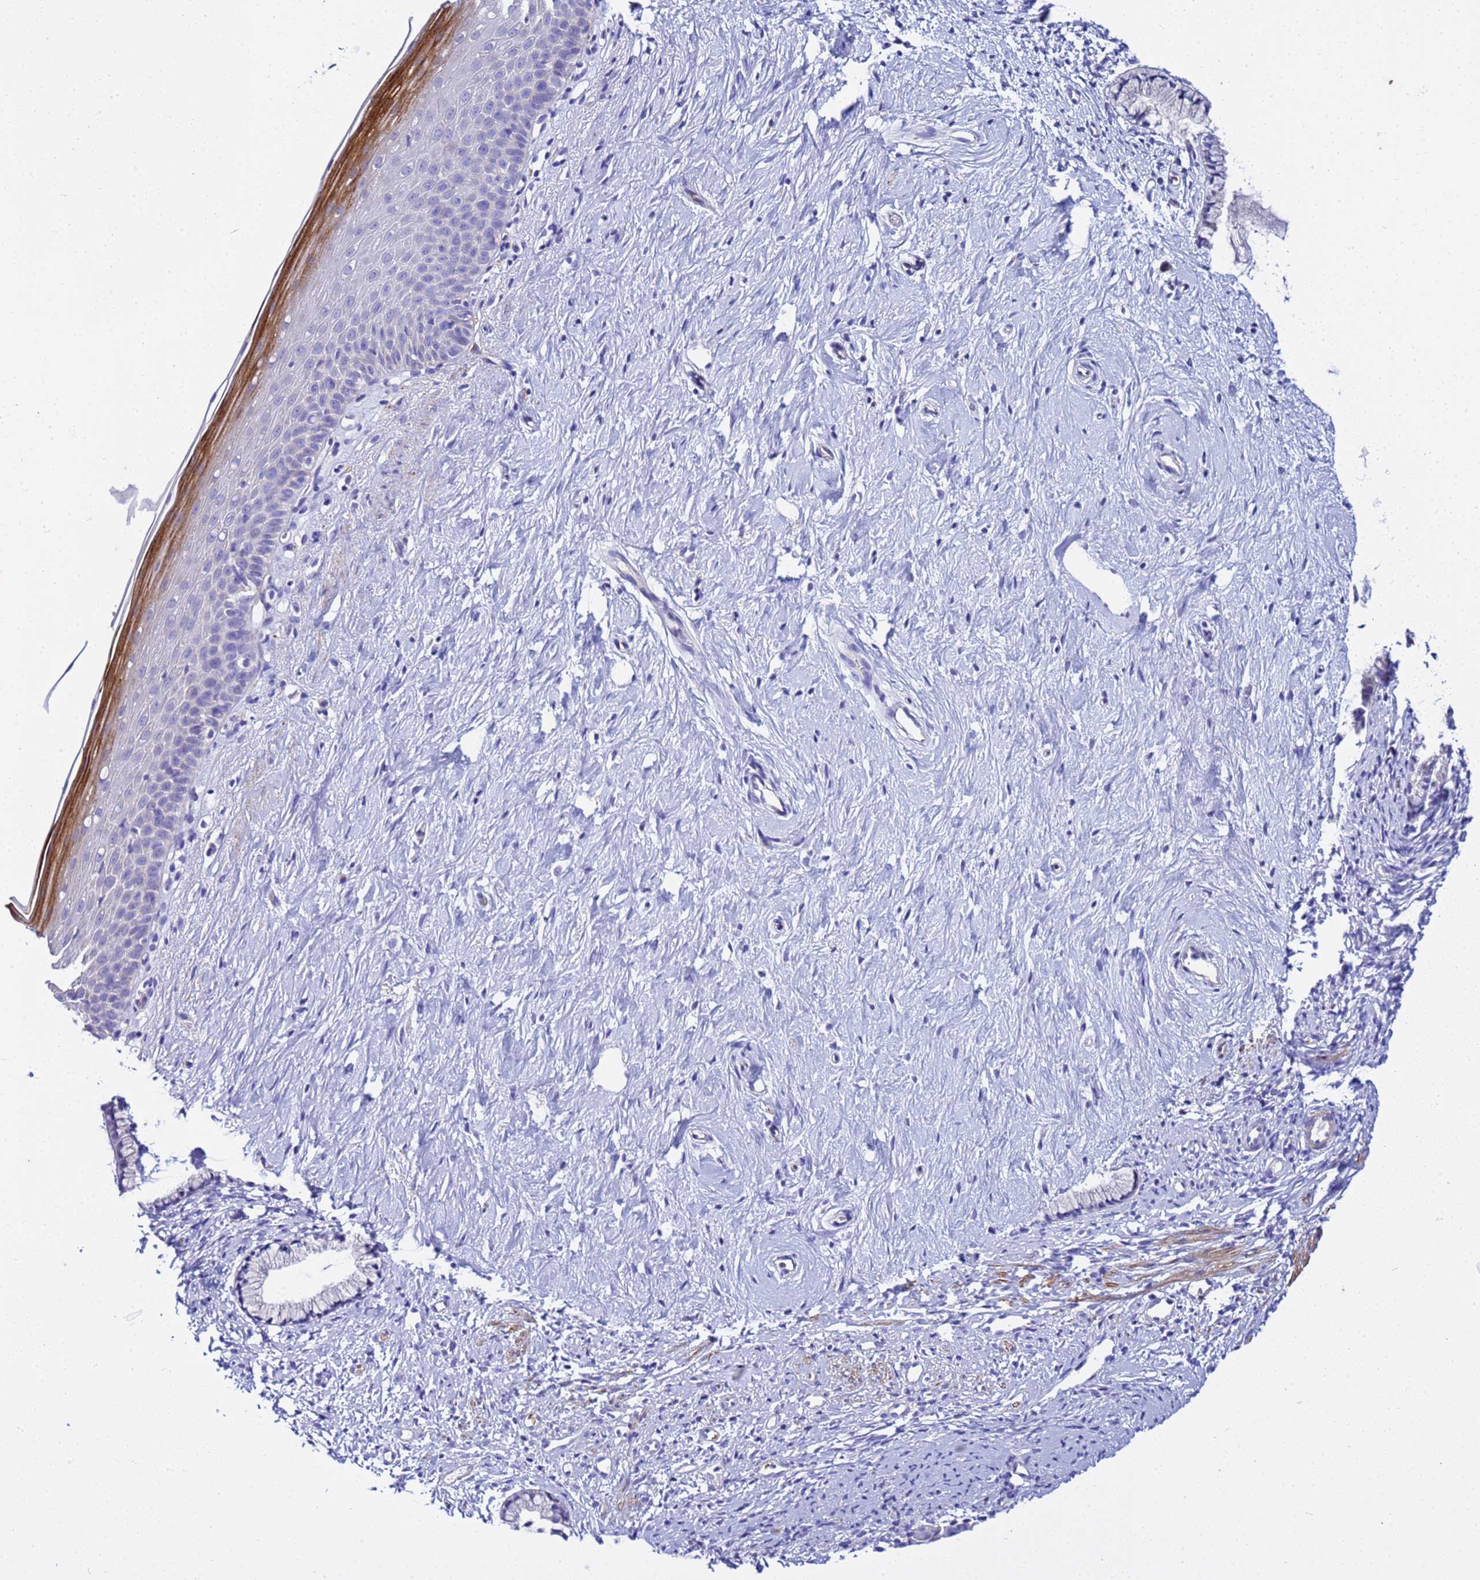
{"staining": {"intensity": "negative", "quantity": "none", "location": "none"}, "tissue": "cervix", "cell_type": "Glandular cells", "image_type": "normal", "snomed": [{"axis": "morphology", "description": "Normal tissue, NOS"}, {"axis": "topography", "description": "Cervix"}], "caption": "Immunohistochemistry of unremarkable cervix displays no expression in glandular cells.", "gene": "USP18", "patient": {"sex": "female", "age": 57}}